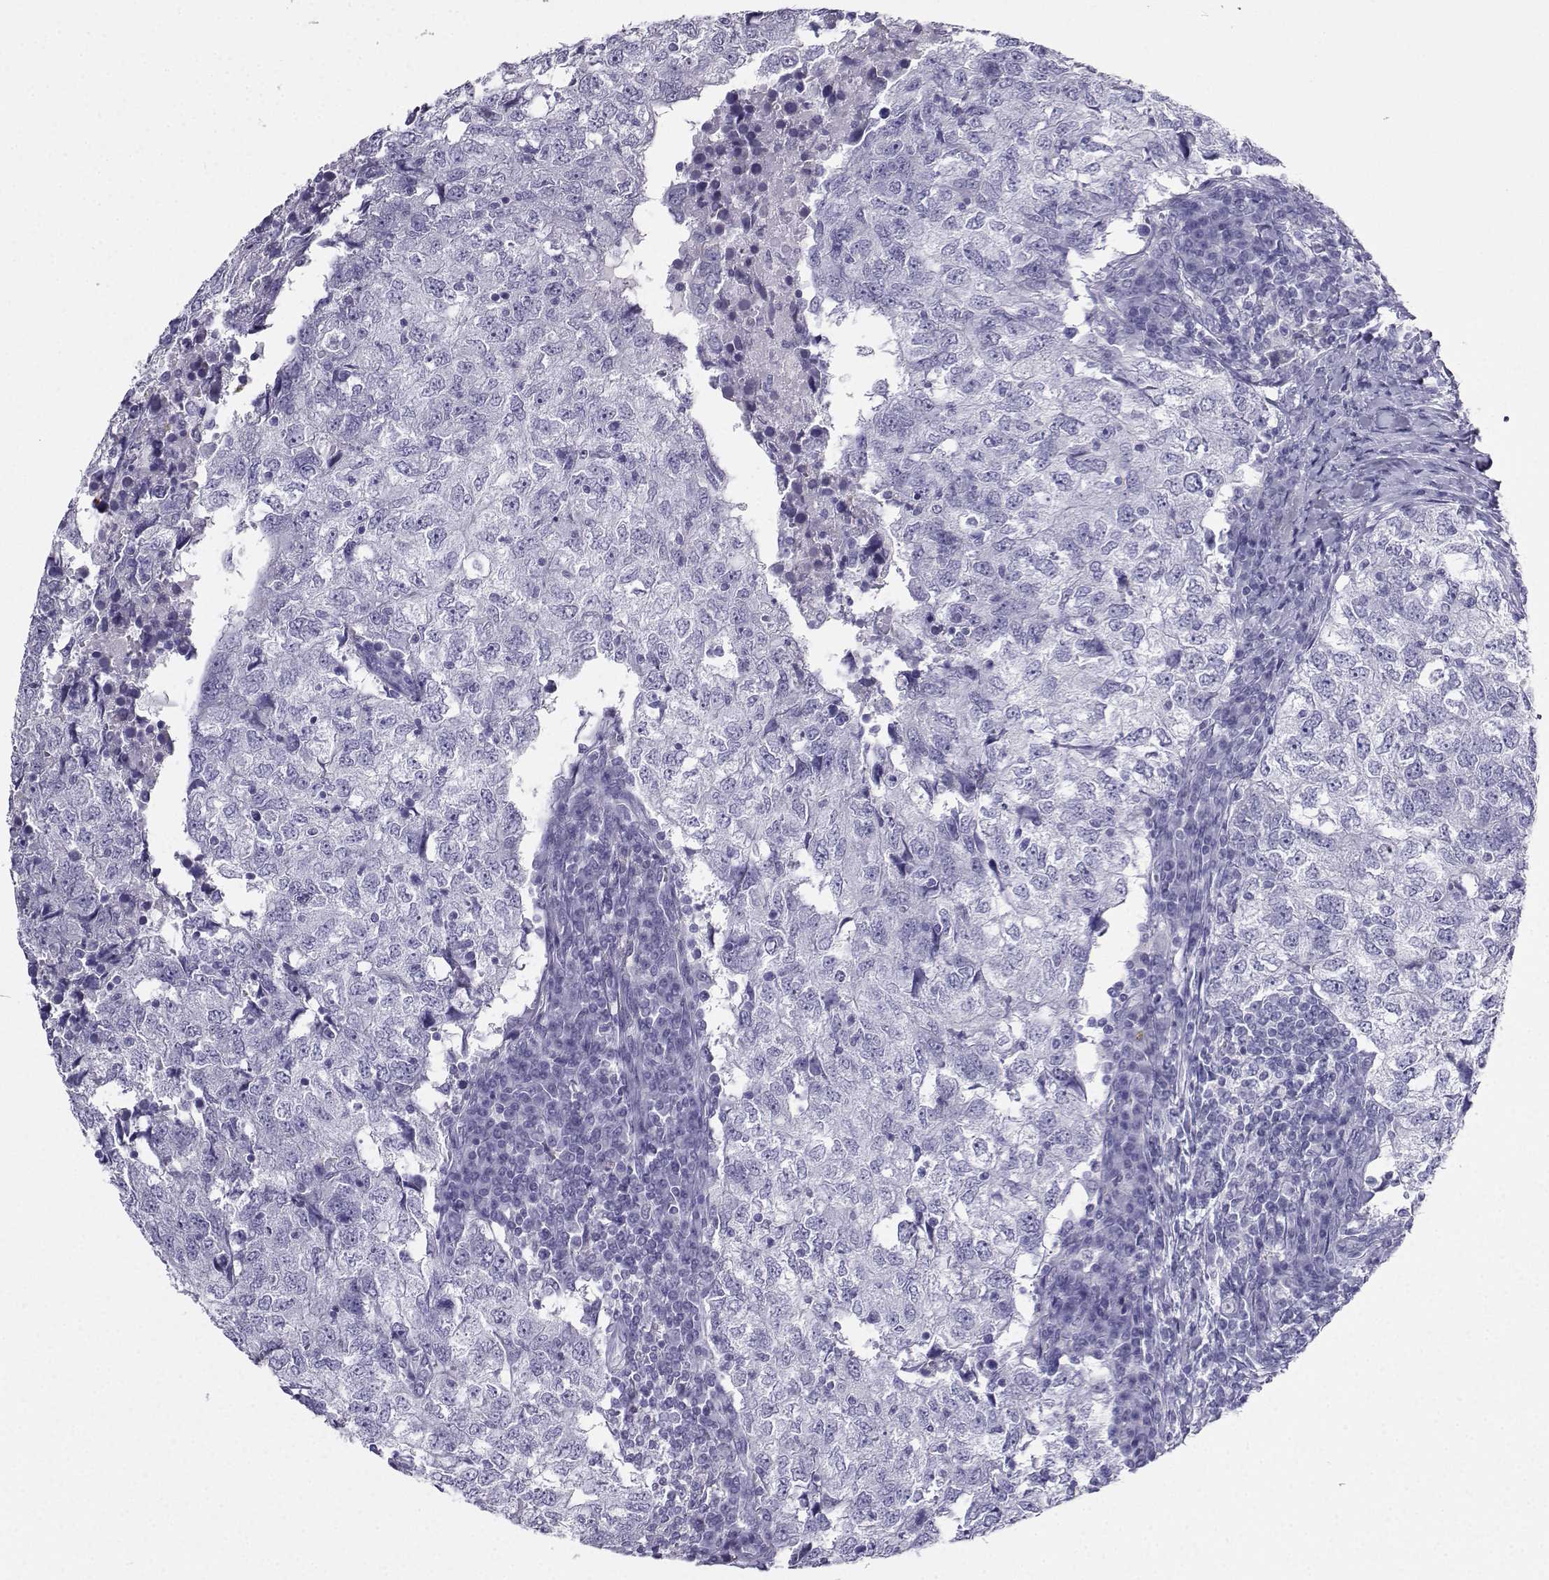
{"staining": {"intensity": "negative", "quantity": "none", "location": "none"}, "tissue": "breast cancer", "cell_type": "Tumor cells", "image_type": "cancer", "snomed": [{"axis": "morphology", "description": "Duct carcinoma"}, {"axis": "topography", "description": "Breast"}], "caption": "Tumor cells show no significant expression in infiltrating ductal carcinoma (breast).", "gene": "CD109", "patient": {"sex": "female", "age": 30}}